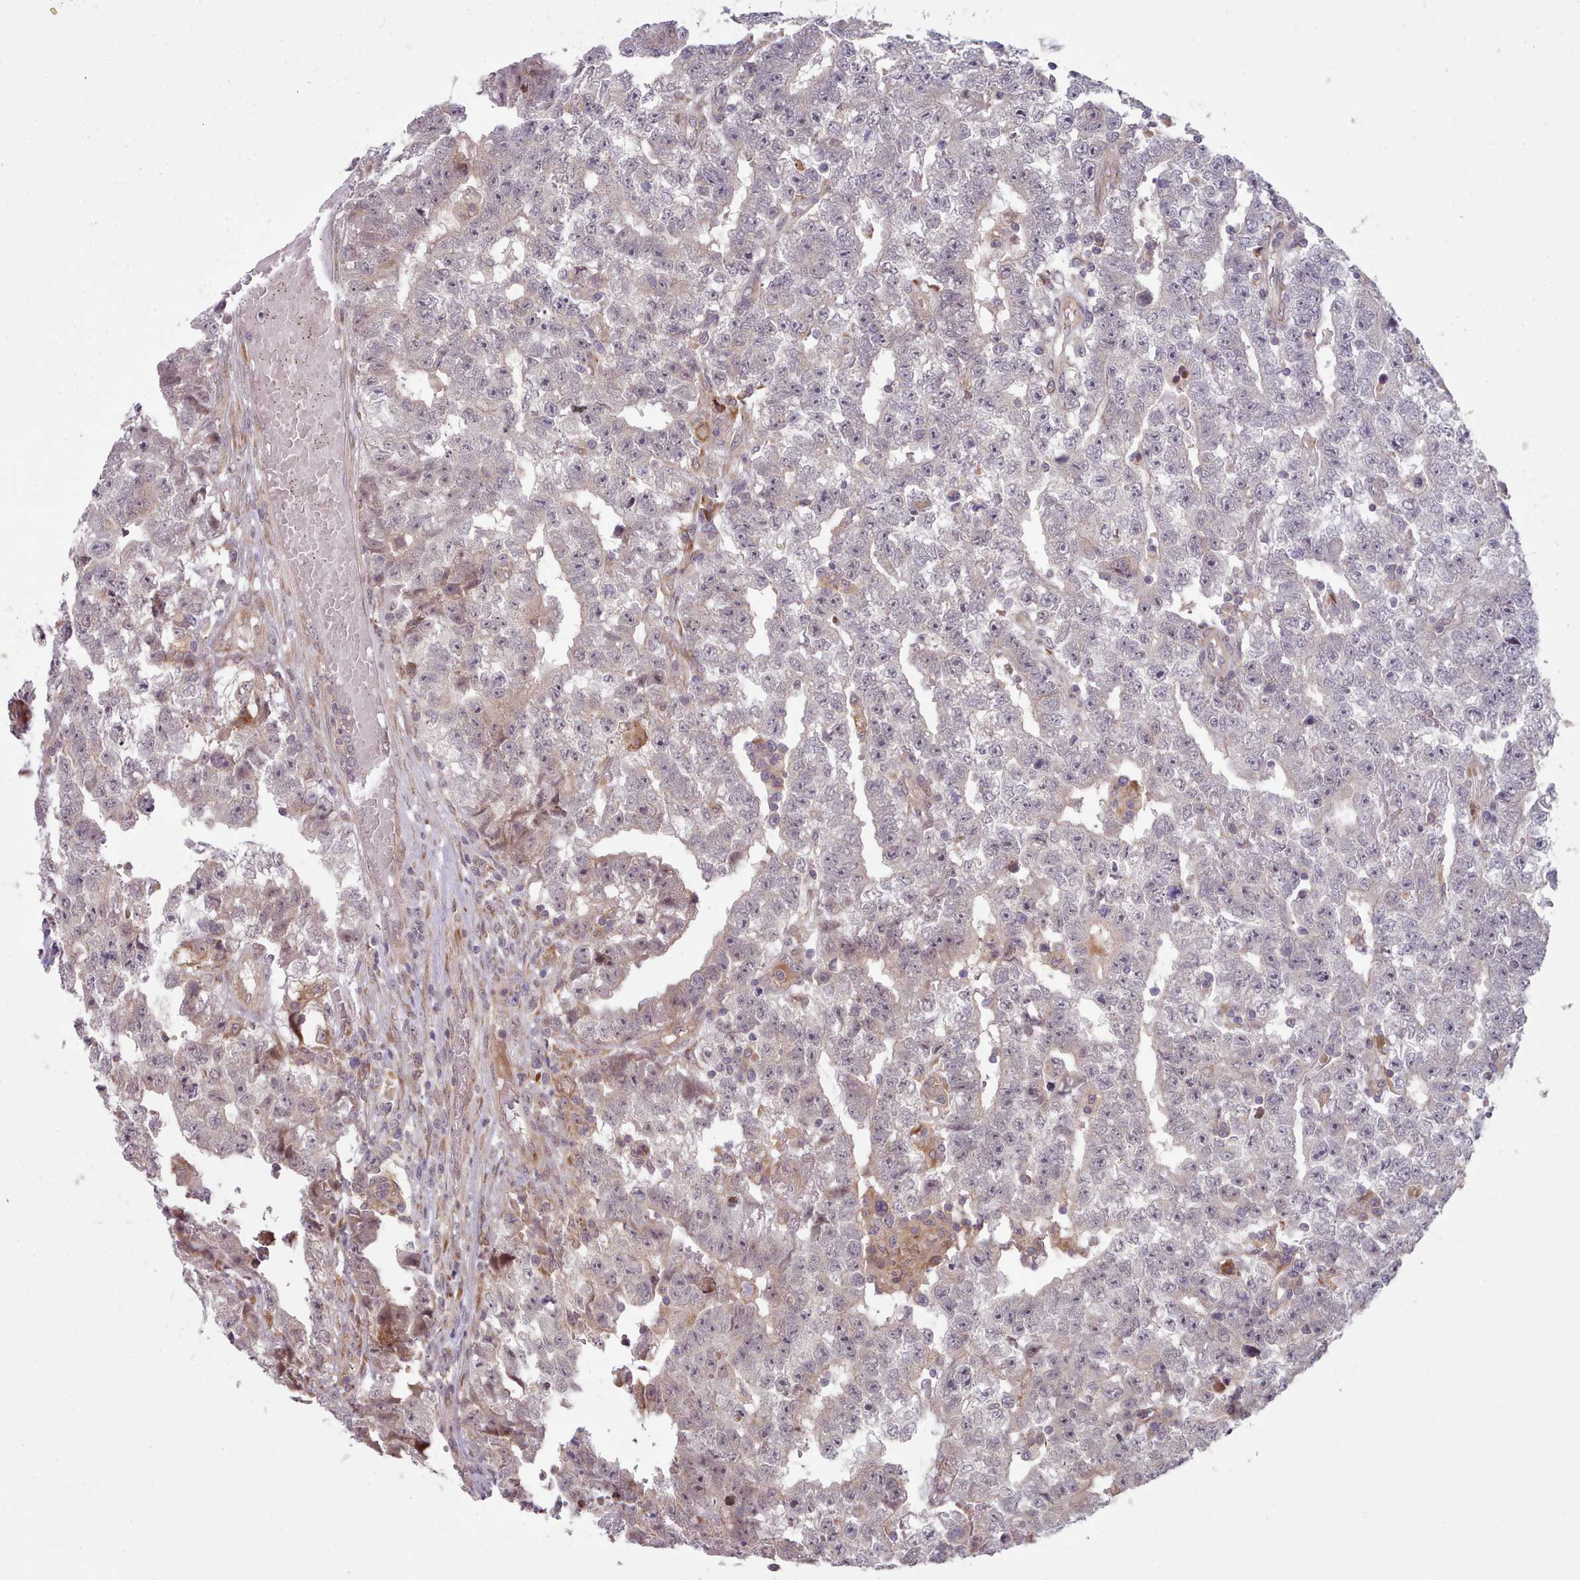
{"staining": {"intensity": "weak", "quantity": "<25%", "location": "cytoplasmic/membranous"}, "tissue": "testis cancer", "cell_type": "Tumor cells", "image_type": "cancer", "snomed": [{"axis": "morphology", "description": "Carcinoma, Embryonal, NOS"}, {"axis": "topography", "description": "Testis"}], "caption": "Immunohistochemical staining of human testis cancer exhibits no significant positivity in tumor cells.", "gene": "TRIM26", "patient": {"sex": "male", "age": 25}}